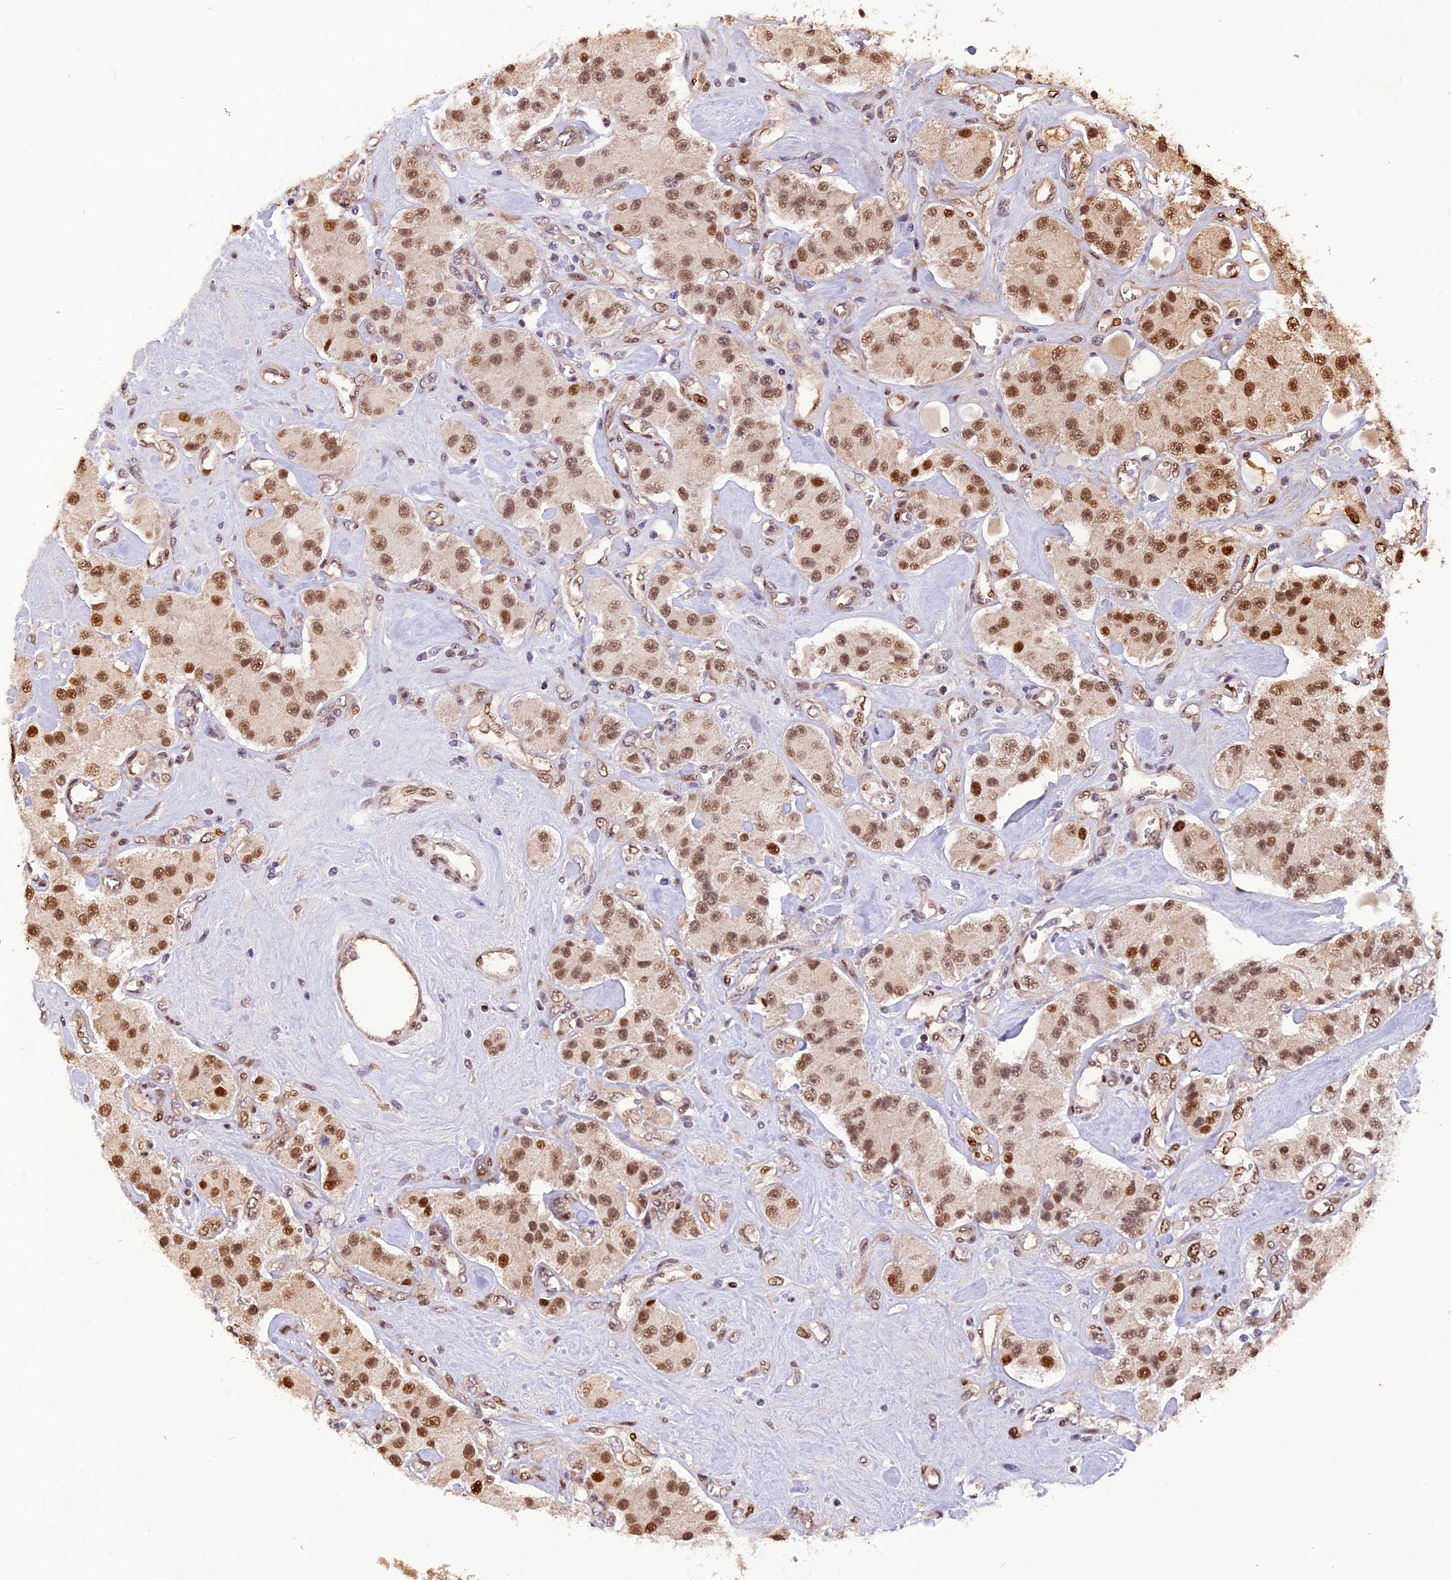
{"staining": {"intensity": "moderate", "quantity": ">75%", "location": "nuclear"}, "tissue": "carcinoid", "cell_type": "Tumor cells", "image_type": "cancer", "snomed": [{"axis": "morphology", "description": "Carcinoid, malignant, NOS"}, {"axis": "topography", "description": "Pancreas"}], "caption": "This is a histology image of immunohistochemistry (IHC) staining of carcinoid, which shows moderate staining in the nuclear of tumor cells.", "gene": "MICALL1", "patient": {"sex": "male", "age": 41}}